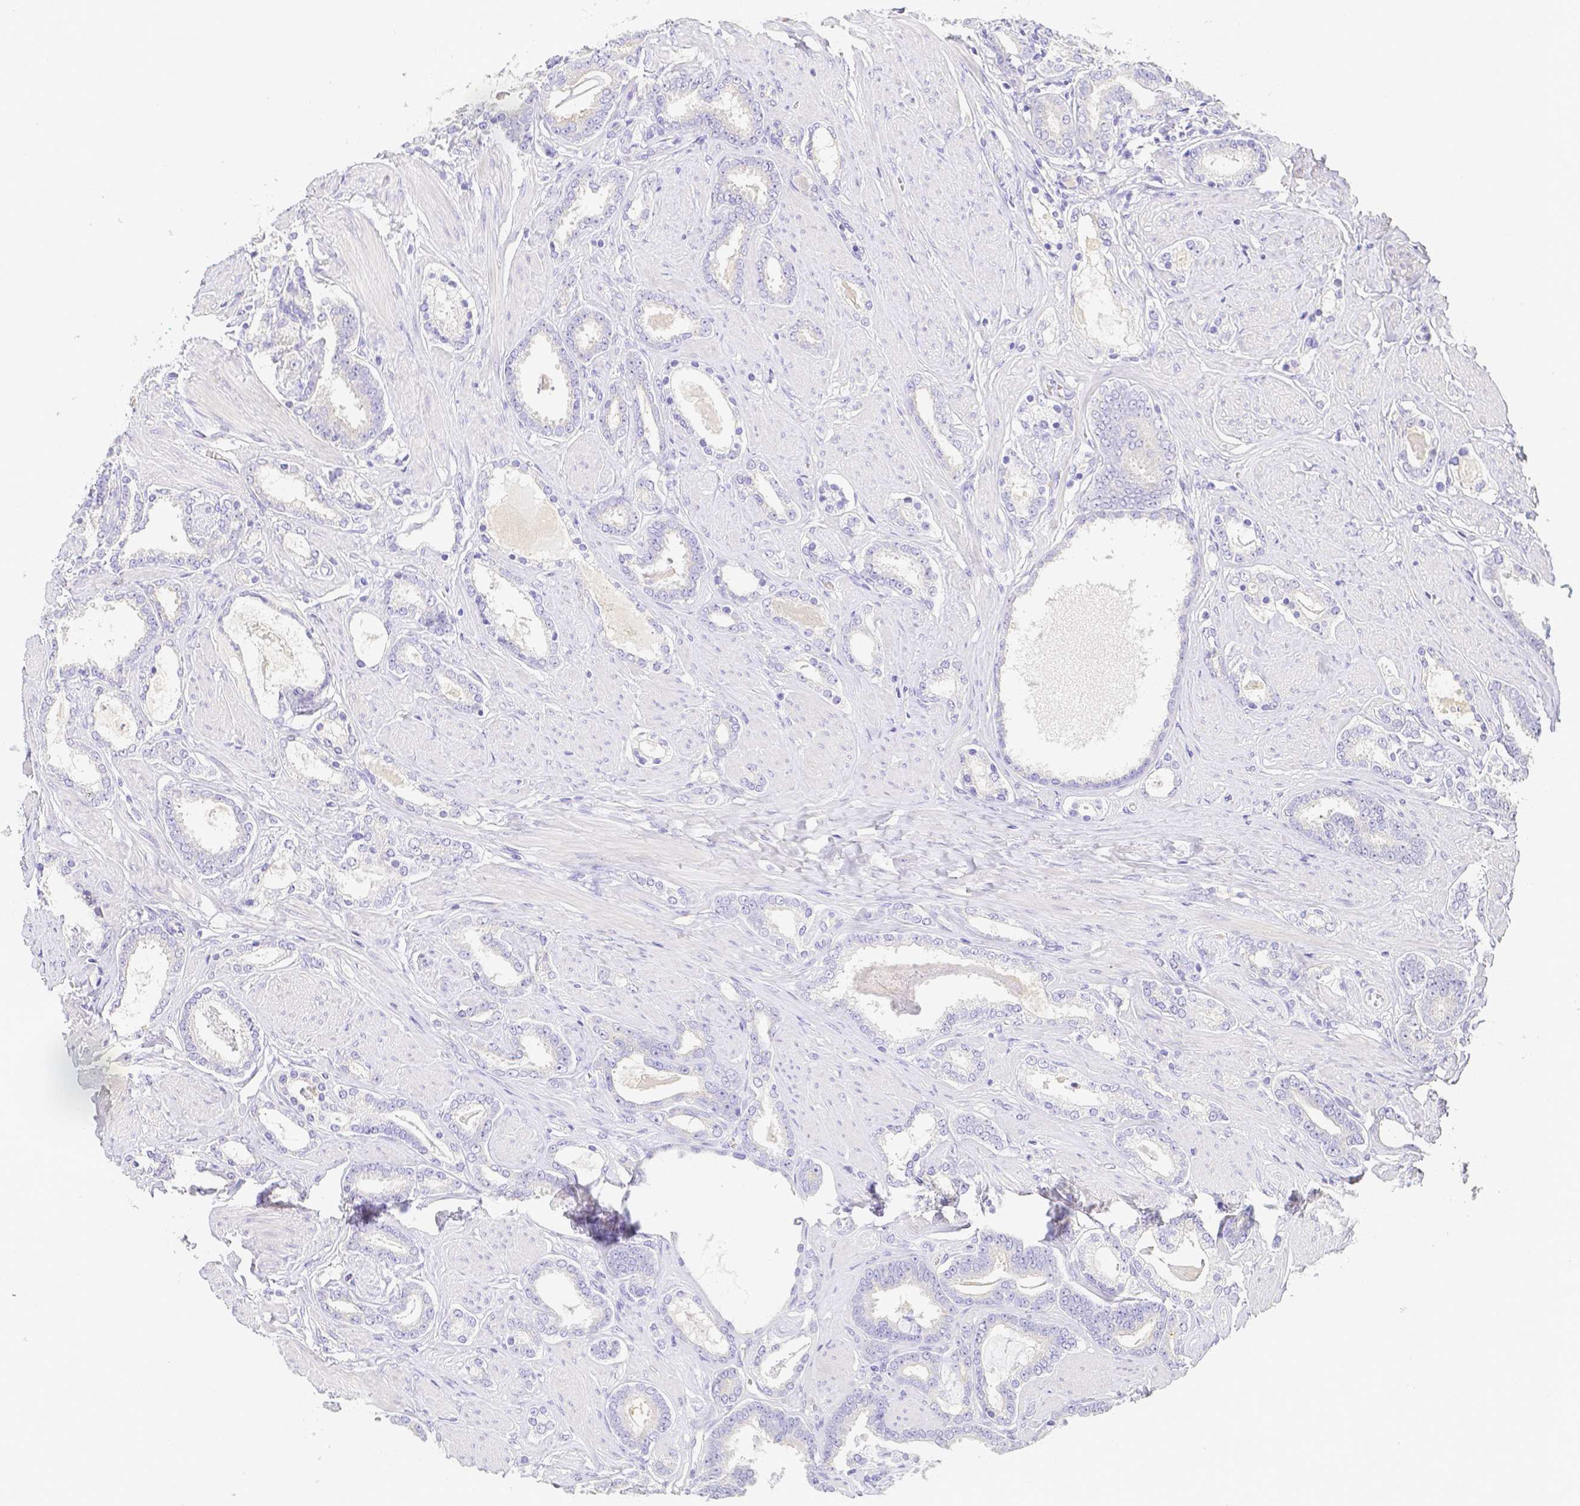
{"staining": {"intensity": "negative", "quantity": "none", "location": "none"}, "tissue": "prostate cancer", "cell_type": "Tumor cells", "image_type": "cancer", "snomed": [{"axis": "morphology", "description": "Adenocarcinoma, High grade"}, {"axis": "topography", "description": "Prostate"}], "caption": "The histopathology image shows no staining of tumor cells in prostate cancer (high-grade adenocarcinoma).", "gene": "ZG16B", "patient": {"sex": "male", "age": 63}}